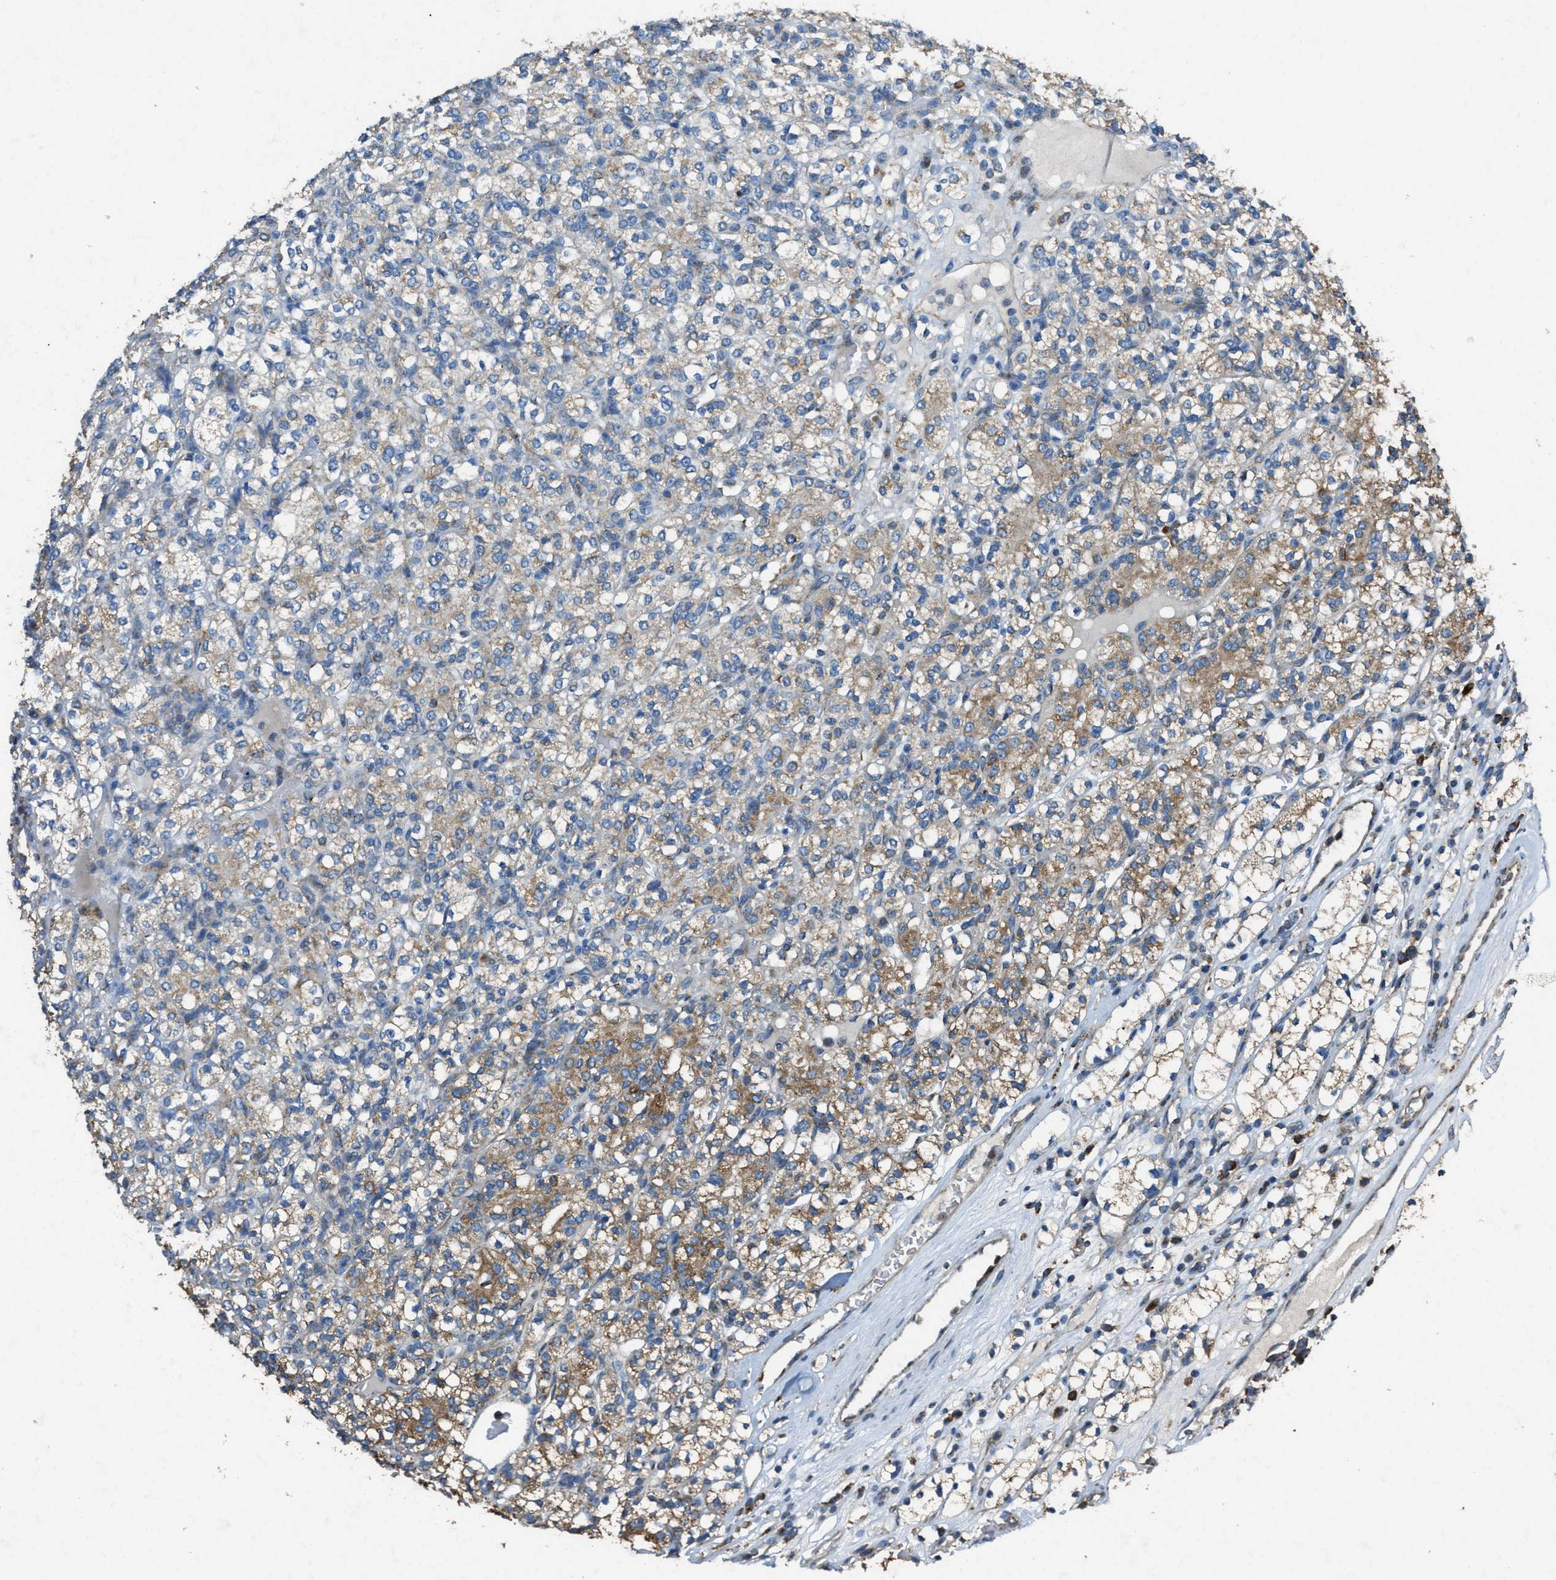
{"staining": {"intensity": "moderate", "quantity": ">75%", "location": "cytoplasmic/membranous"}, "tissue": "renal cancer", "cell_type": "Tumor cells", "image_type": "cancer", "snomed": [{"axis": "morphology", "description": "Adenocarcinoma, NOS"}, {"axis": "topography", "description": "Kidney"}], "caption": "This micrograph shows immunohistochemistry (IHC) staining of adenocarcinoma (renal), with medium moderate cytoplasmic/membranous positivity in approximately >75% of tumor cells.", "gene": "SLC25A11", "patient": {"sex": "male", "age": 77}}